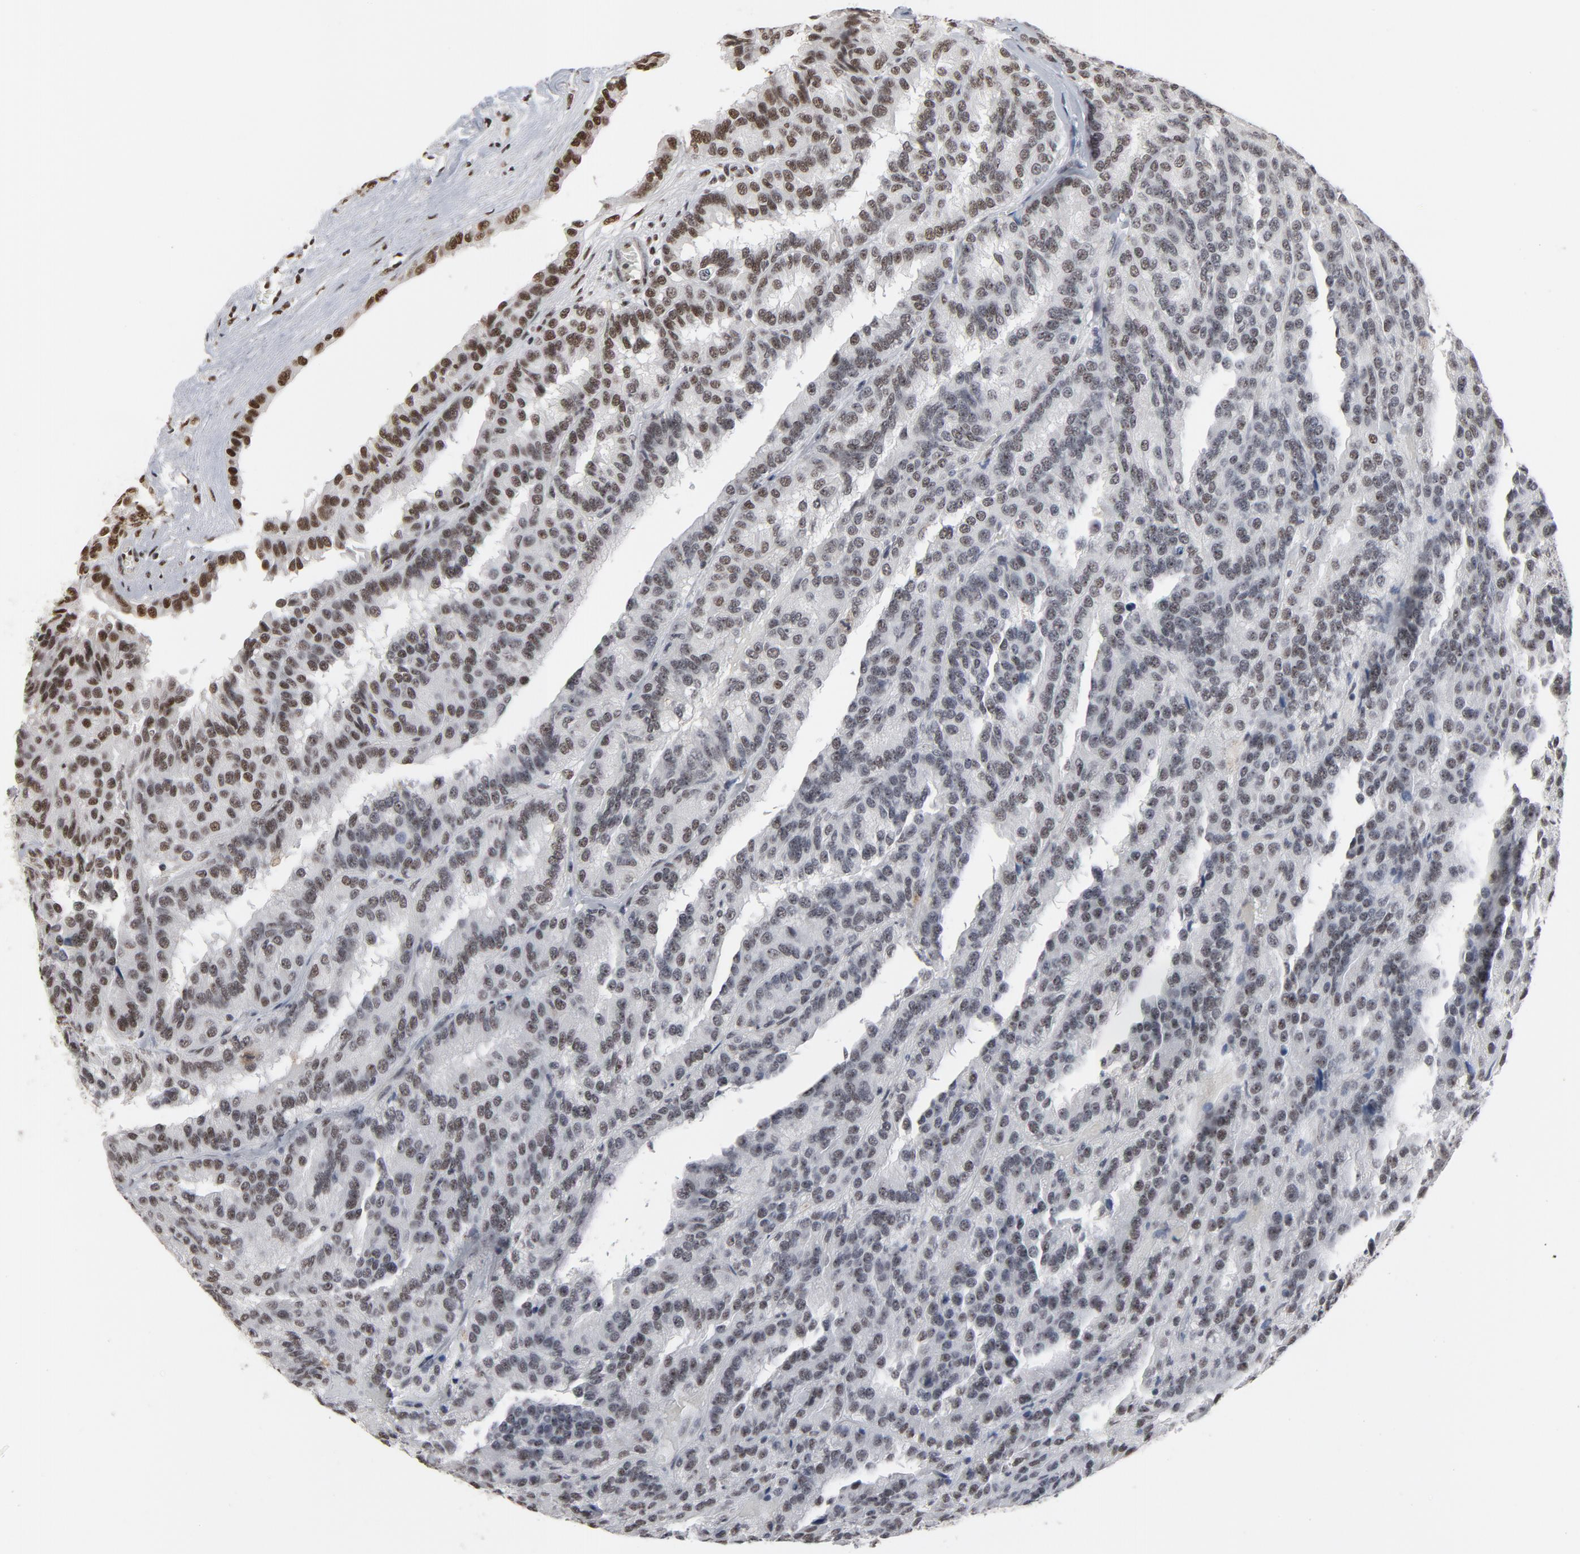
{"staining": {"intensity": "moderate", "quantity": ">75%", "location": "nuclear"}, "tissue": "renal cancer", "cell_type": "Tumor cells", "image_type": "cancer", "snomed": [{"axis": "morphology", "description": "Adenocarcinoma, NOS"}, {"axis": "topography", "description": "Kidney"}], "caption": "Adenocarcinoma (renal) was stained to show a protein in brown. There is medium levels of moderate nuclear staining in approximately >75% of tumor cells.", "gene": "MRE11", "patient": {"sex": "male", "age": 46}}